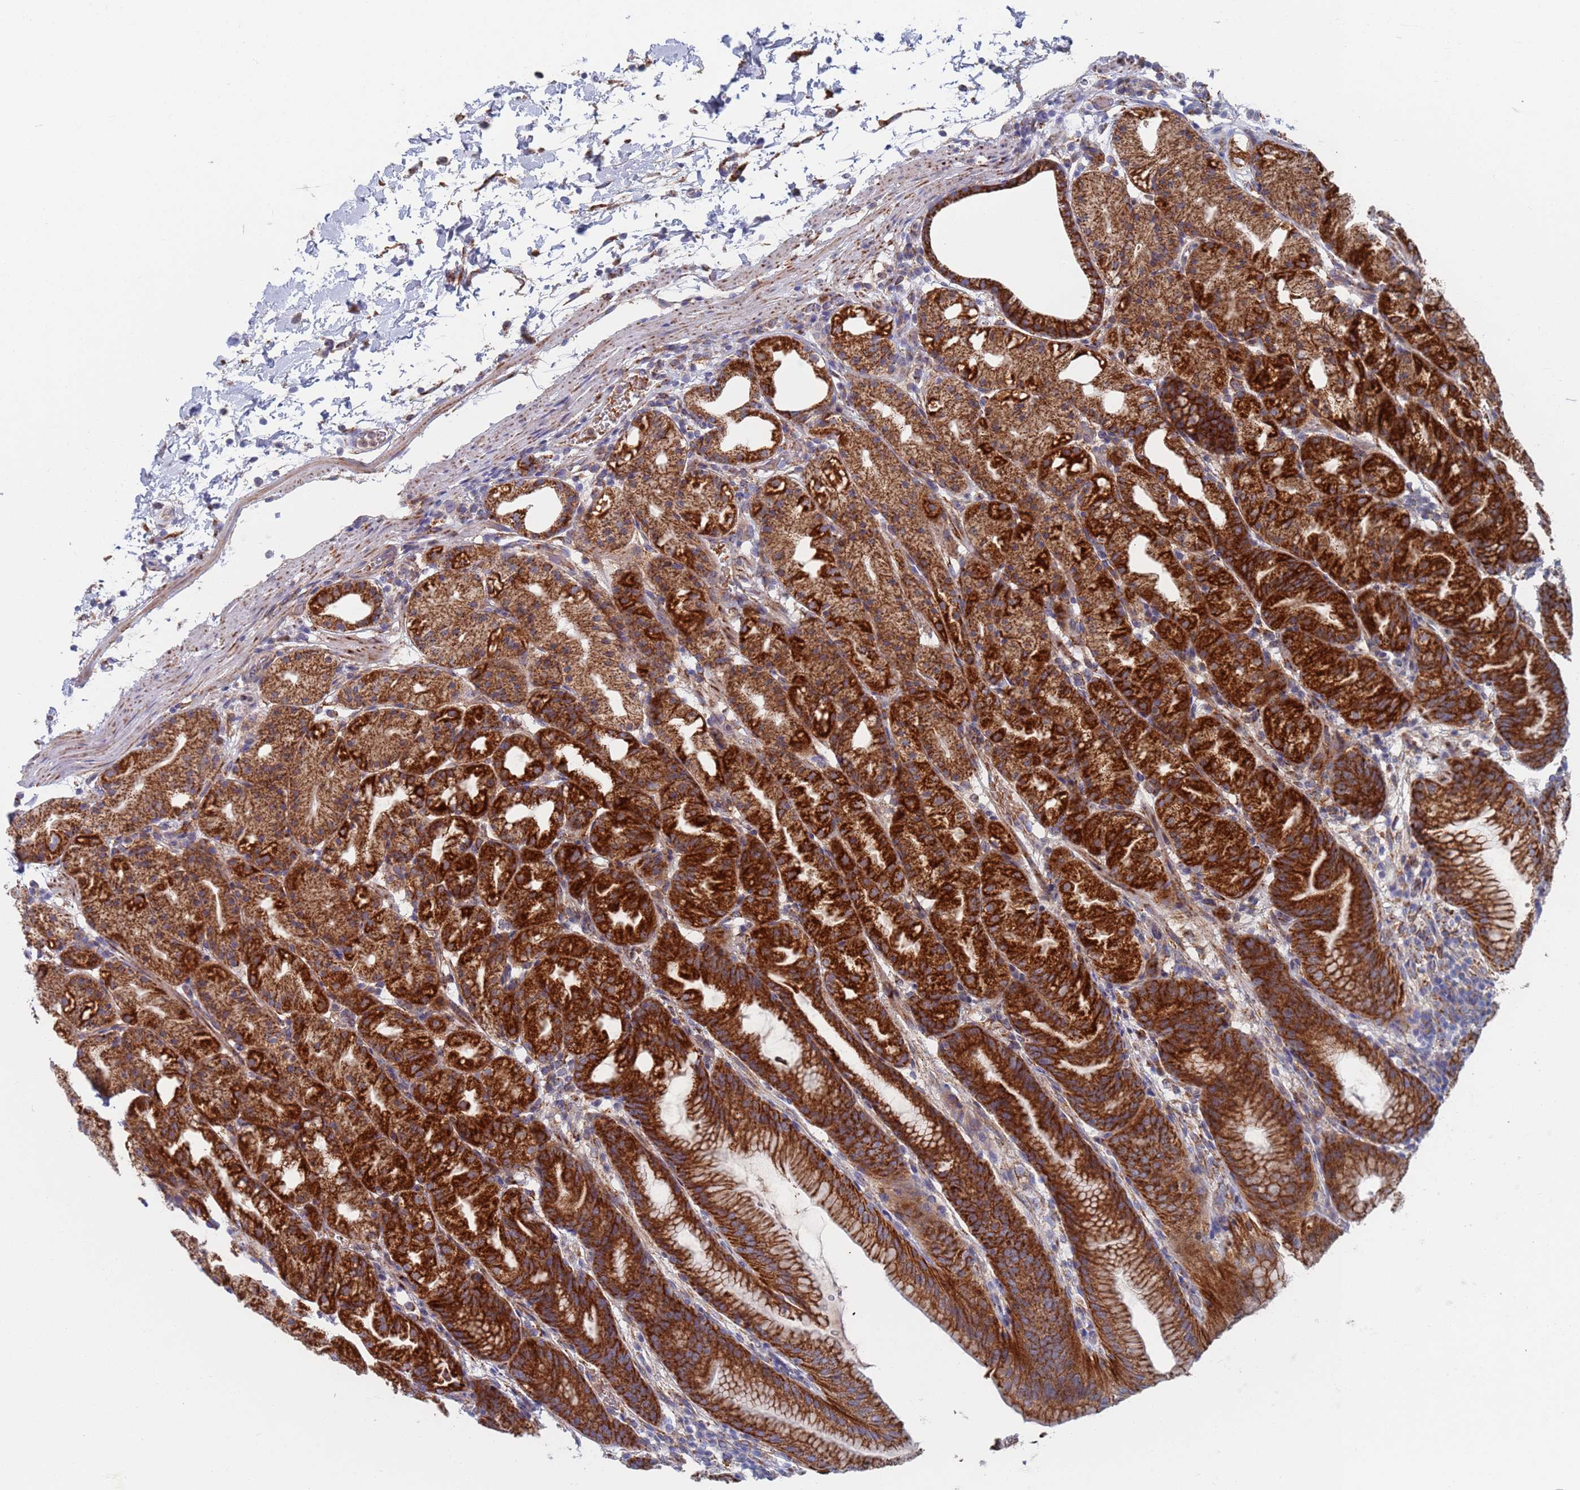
{"staining": {"intensity": "strong", "quantity": ">75%", "location": "cytoplasmic/membranous"}, "tissue": "stomach", "cell_type": "Glandular cells", "image_type": "normal", "snomed": [{"axis": "morphology", "description": "Normal tissue, NOS"}, {"axis": "topography", "description": "Stomach, upper"}], "caption": "Immunohistochemistry (IHC) micrograph of normal stomach: stomach stained using IHC shows high levels of strong protein expression localized specifically in the cytoplasmic/membranous of glandular cells, appearing as a cytoplasmic/membranous brown color.", "gene": "CHCHD6", "patient": {"sex": "male", "age": 48}}